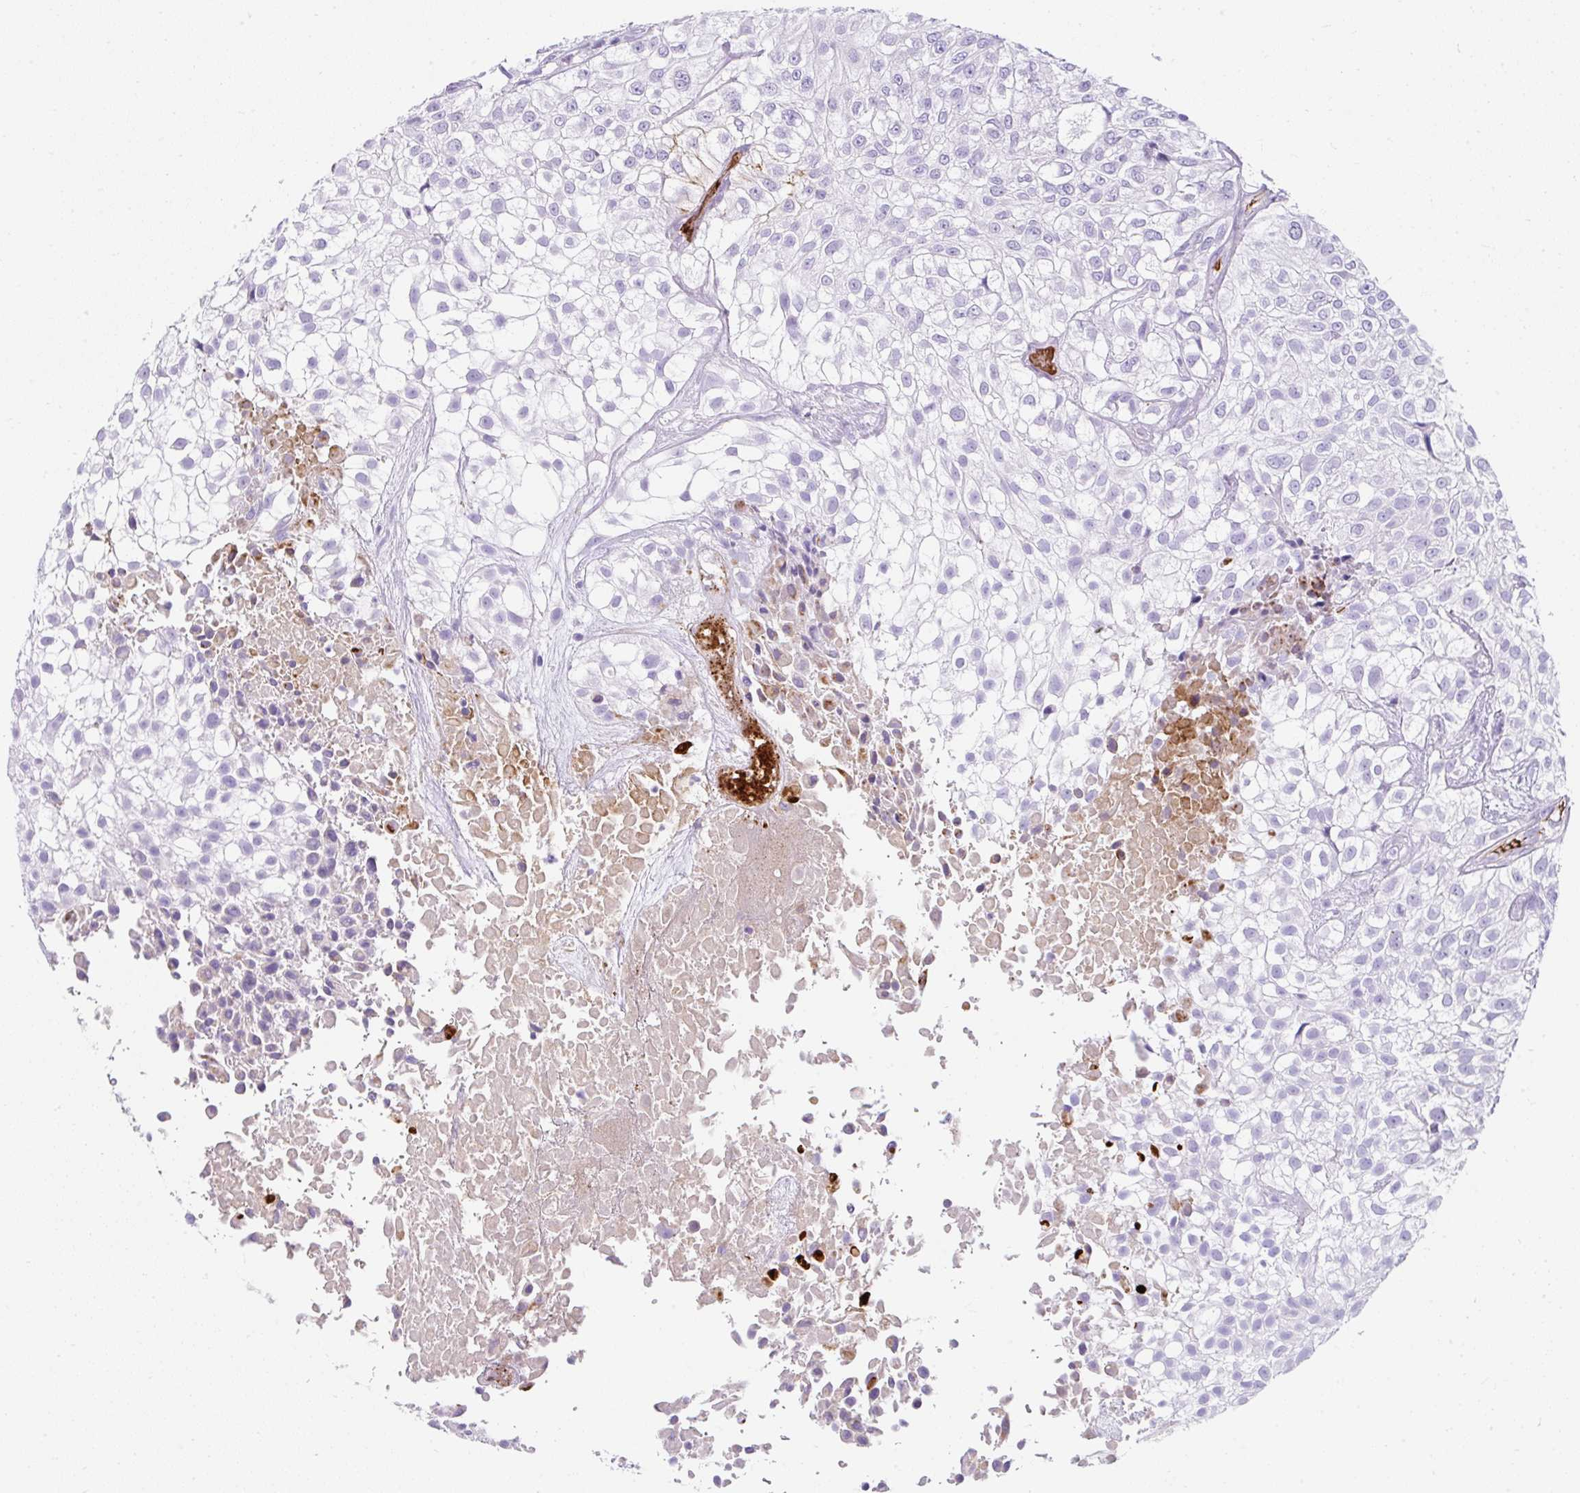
{"staining": {"intensity": "negative", "quantity": "none", "location": "none"}, "tissue": "urothelial cancer", "cell_type": "Tumor cells", "image_type": "cancer", "snomed": [{"axis": "morphology", "description": "Urothelial carcinoma, High grade"}, {"axis": "topography", "description": "Urinary bladder"}], "caption": "DAB (3,3'-diaminobenzidine) immunohistochemical staining of human urothelial carcinoma (high-grade) shows no significant staining in tumor cells.", "gene": "APOC4-APOC2", "patient": {"sex": "male", "age": 56}}